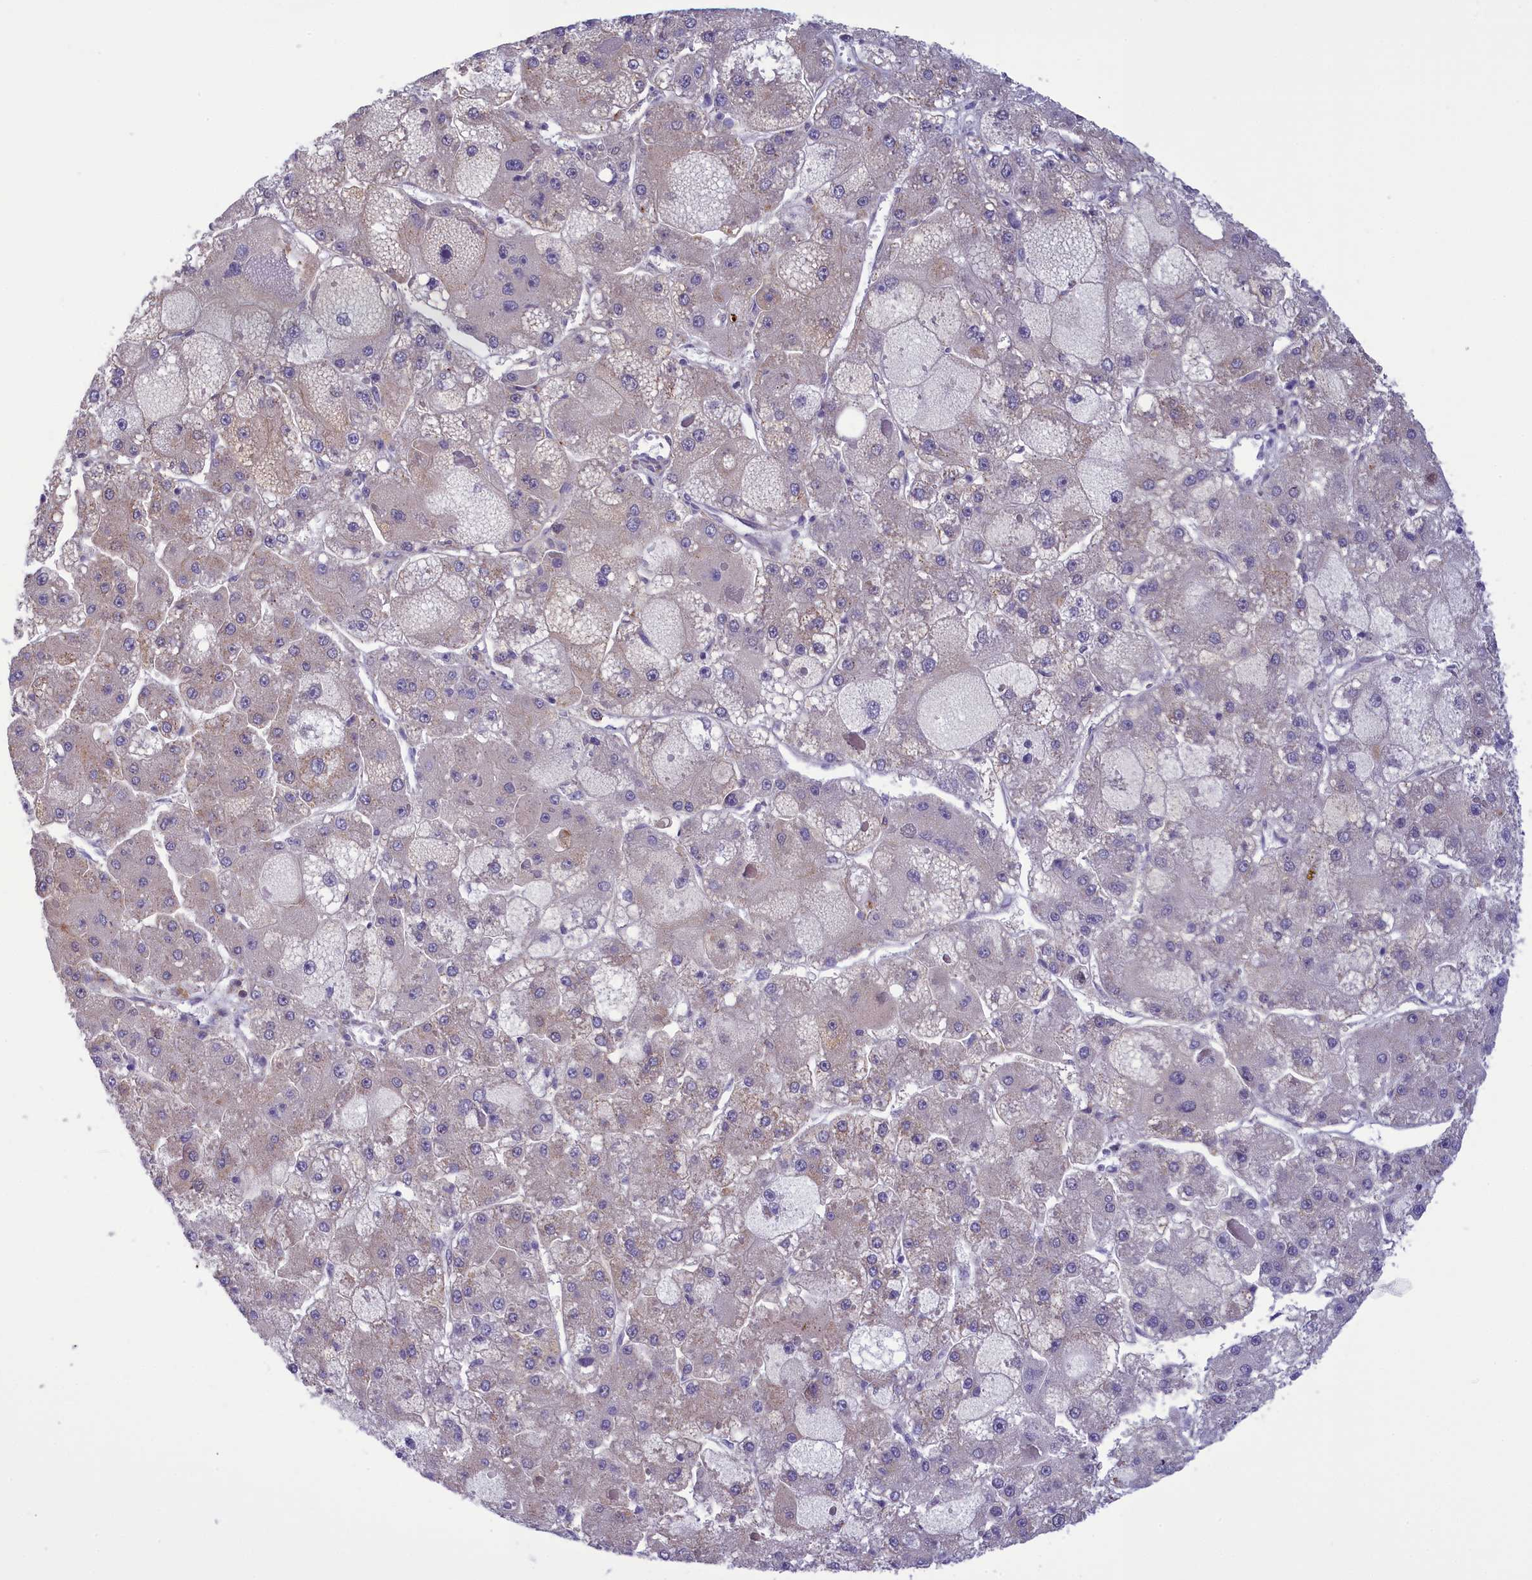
{"staining": {"intensity": "negative", "quantity": "none", "location": "none"}, "tissue": "liver cancer", "cell_type": "Tumor cells", "image_type": "cancer", "snomed": [{"axis": "morphology", "description": "Carcinoma, Hepatocellular, NOS"}, {"axis": "topography", "description": "Liver"}], "caption": "A photomicrograph of liver cancer stained for a protein shows no brown staining in tumor cells.", "gene": "CORO2A", "patient": {"sex": "female", "age": 73}}